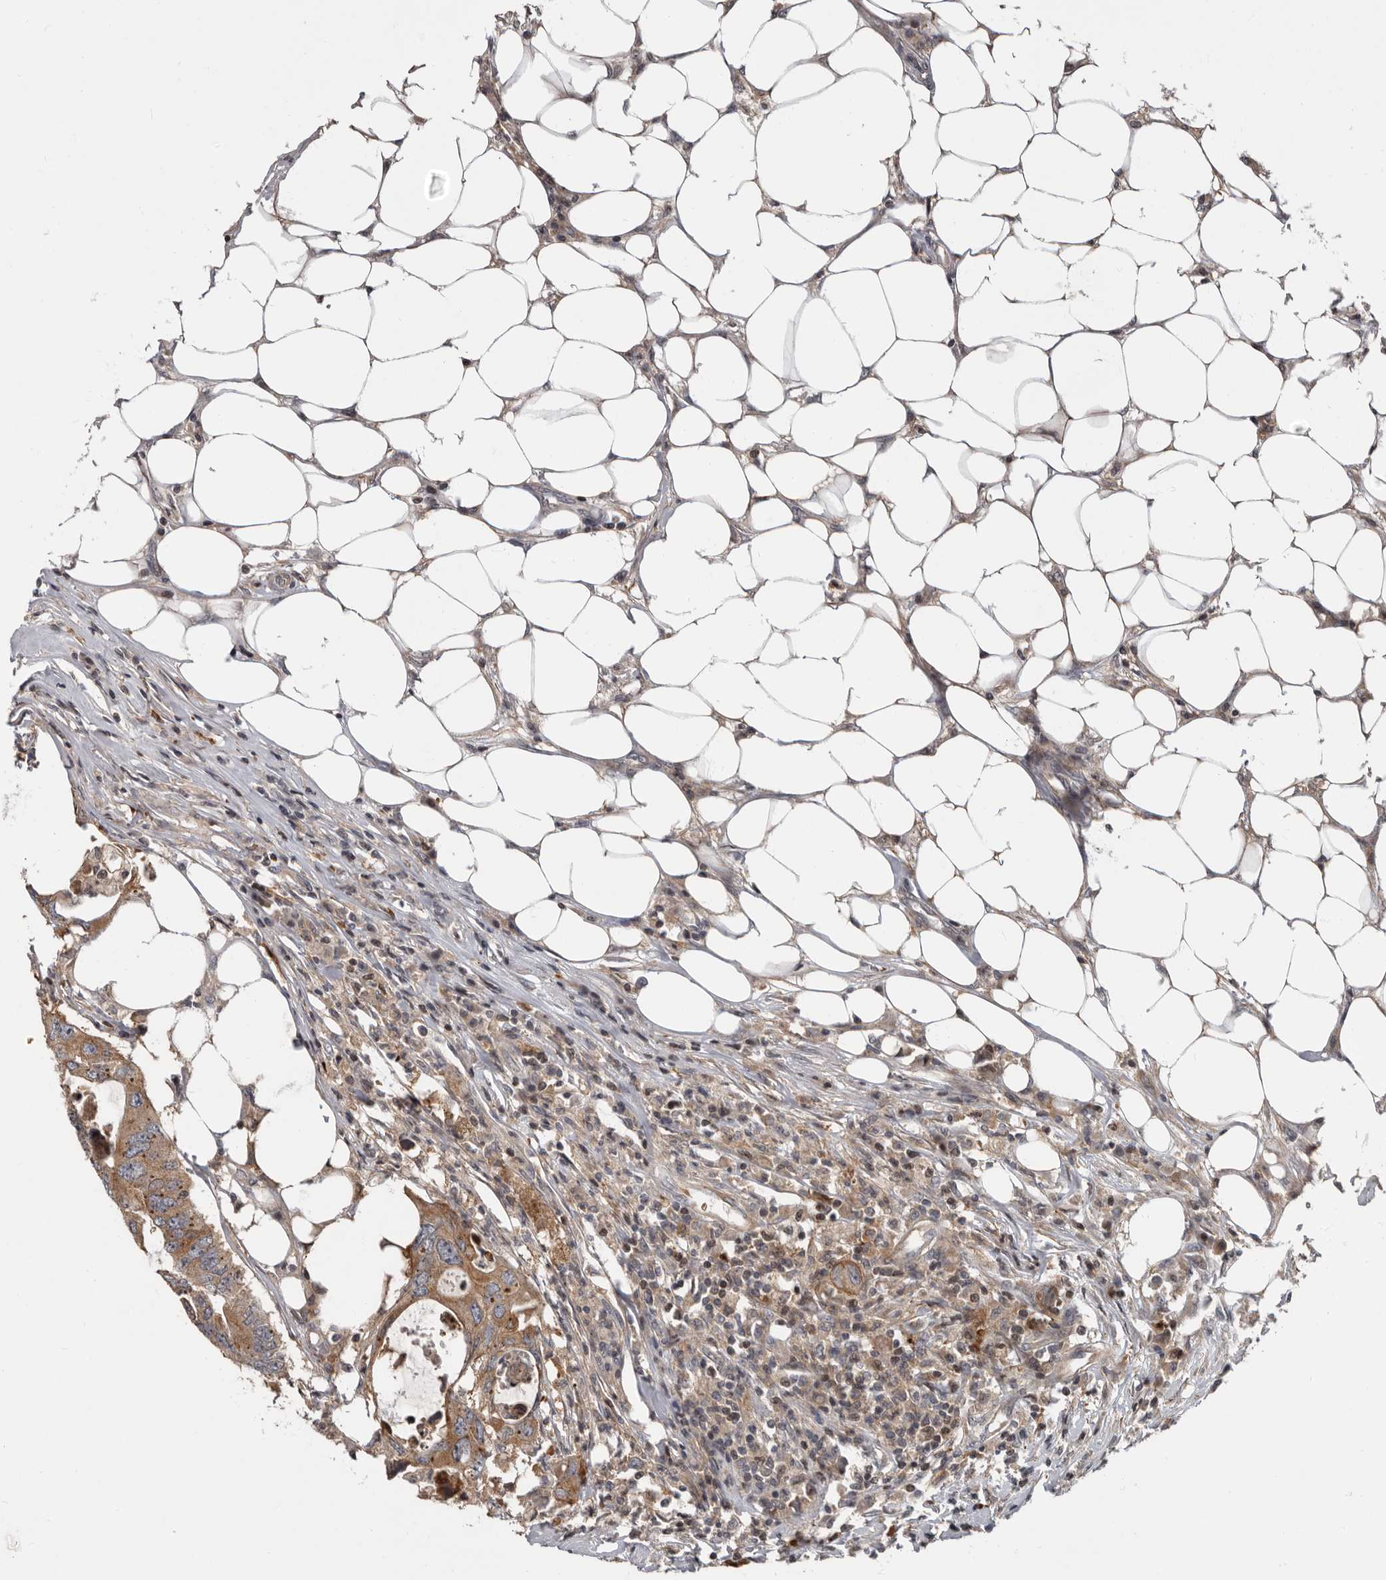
{"staining": {"intensity": "moderate", "quantity": ">75%", "location": "cytoplasmic/membranous"}, "tissue": "colorectal cancer", "cell_type": "Tumor cells", "image_type": "cancer", "snomed": [{"axis": "morphology", "description": "Adenocarcinoma, NOS"}, {"axis": "topography", "description": "Colon"}], "caption": "The immunohistochemical stain highlights moderate cytoplasmic/membranous expression in tumor cells of colorectal adenocarcinoma tissue.", "gene": "FGFR4", "patient": {"sex": "male", "age": 71}}